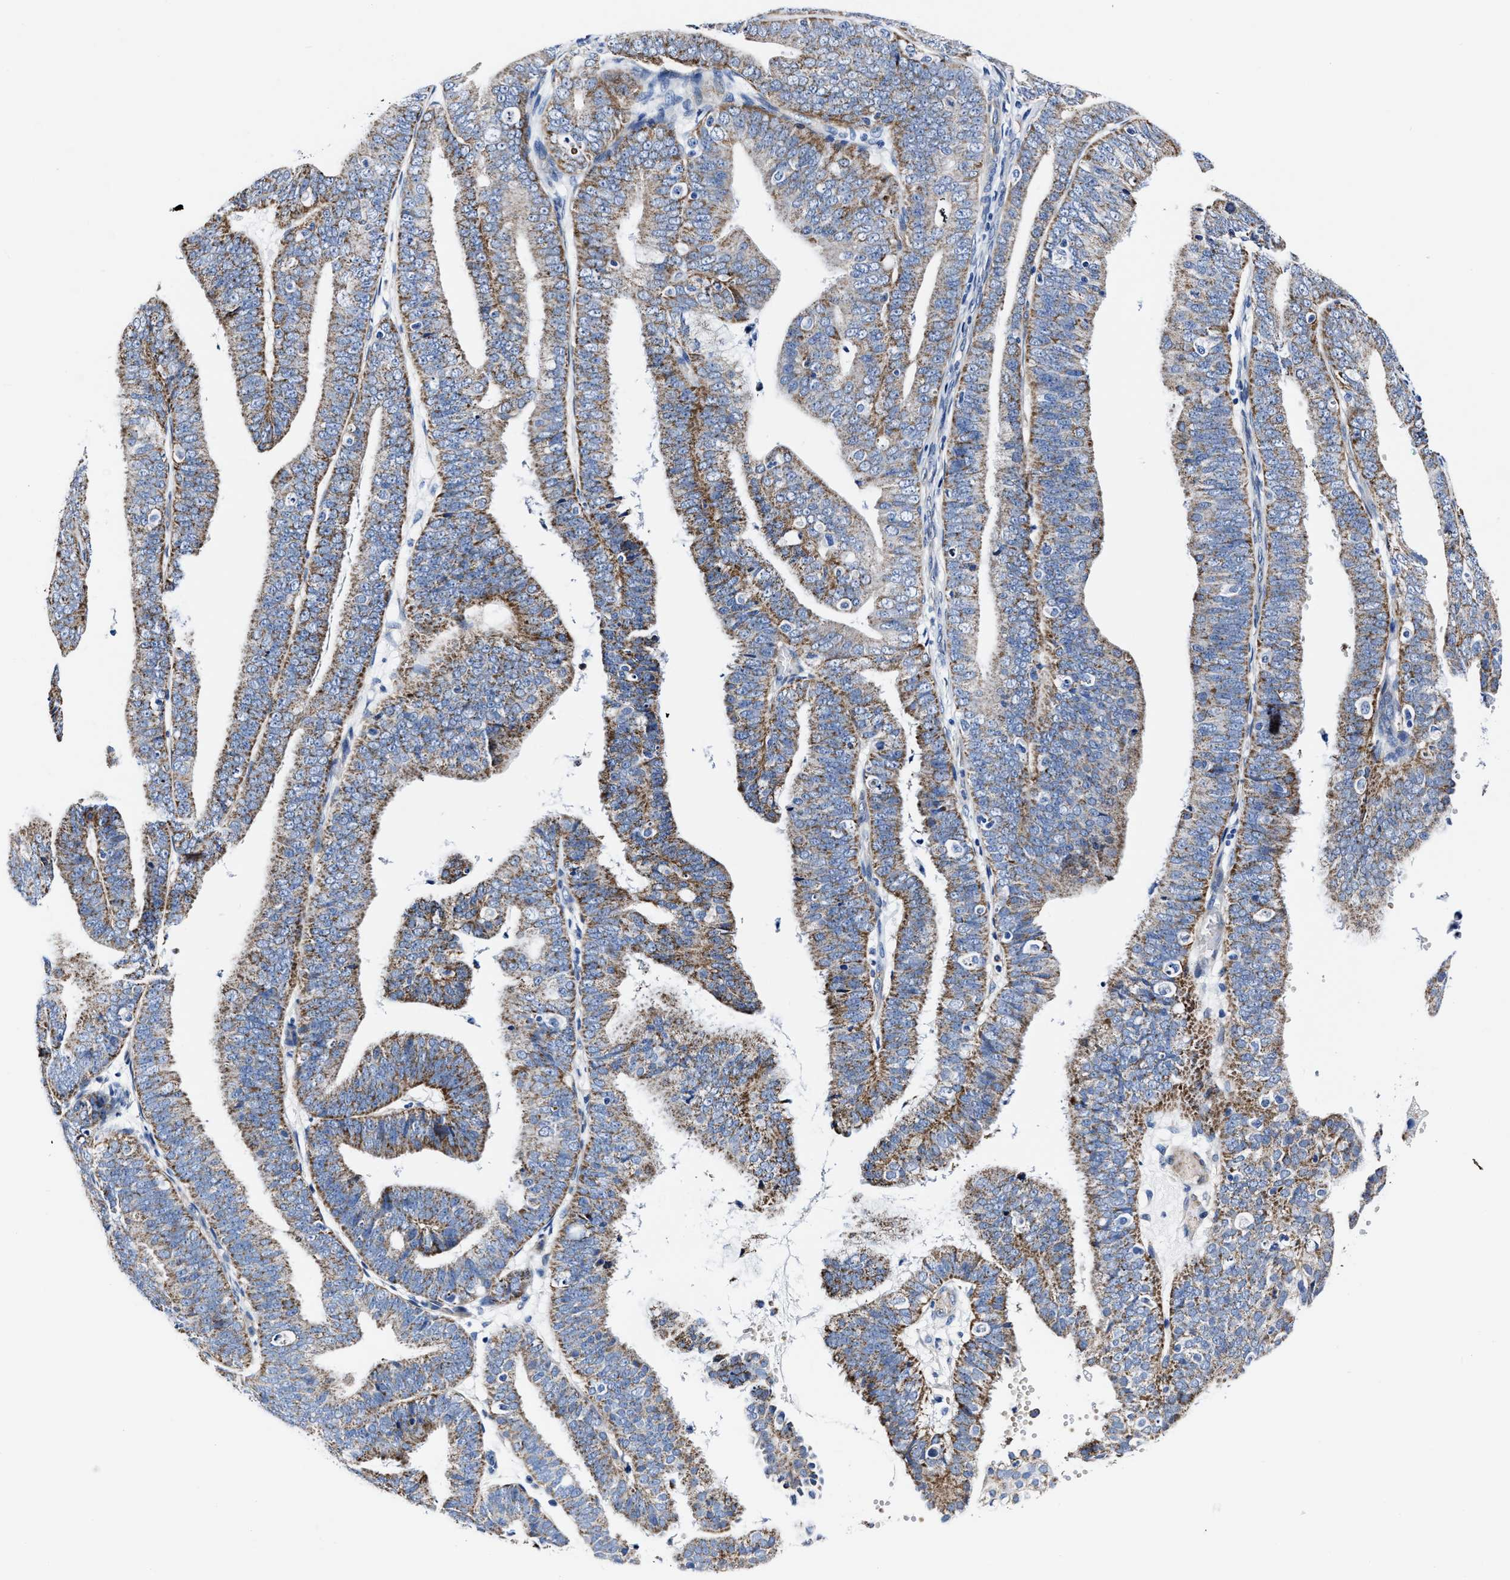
{"staining": {"intensity": "moderate", "quantity": ">75%", "location": "cytoplasmic/membranous"}, "tissue": "endometrial cancer", "cell_type": "Tumor cells", "image_type": "cancer", "snomed": [{"axis": "morphology", "description": "Adenocarcinoma, NOS"}, {"axis": "topography", "description": "Endometrium"}], "caption": "Immunohistochemistry histopathology image of endometrial cancer stained for a protein (brown), which exhibits medium levels of moderate cytoplasmic/membranous expression in about >75% of tumor cells.", "gene": "KCNMB3", "patient": {"sex": "female", "age": 63}}